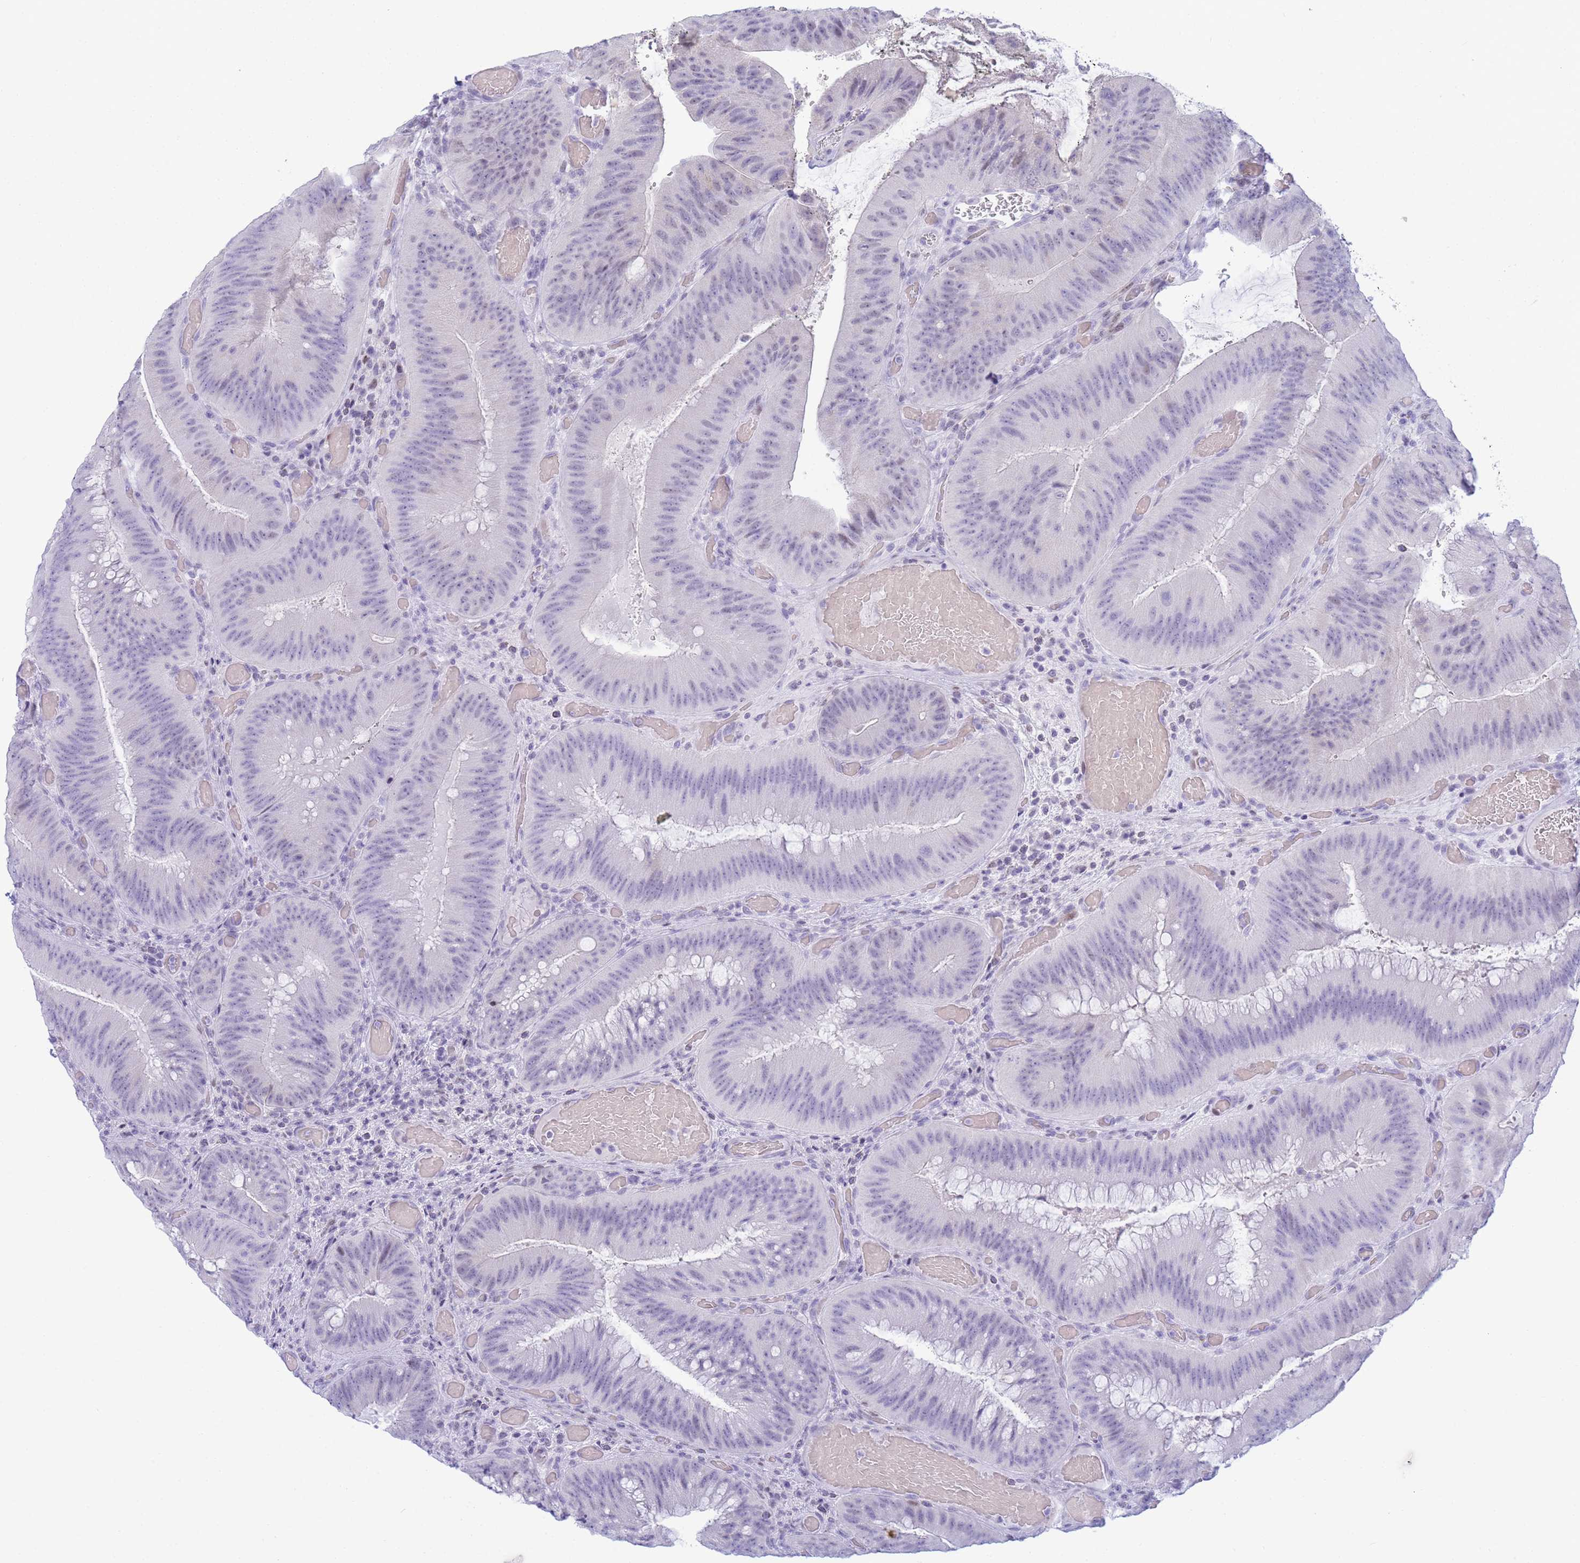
{"staining": {"intensity": "negative", "quantity": "none", "location": "none"}, "tissue": "colorectal cancer", "cell_type": "Tumor cells", "image_type": "cancer", "snomed": [{"axis": "morphology", "description": "Adenocarcinoma, NOS"}, {"axis": "topography", "description": "Colon"}], "caption": "Protein analysis of colorectal cancer shows no significant positivity in tumor cells.", "gene": "SNX20", "patient": {"sex": "female", "age": 43}}